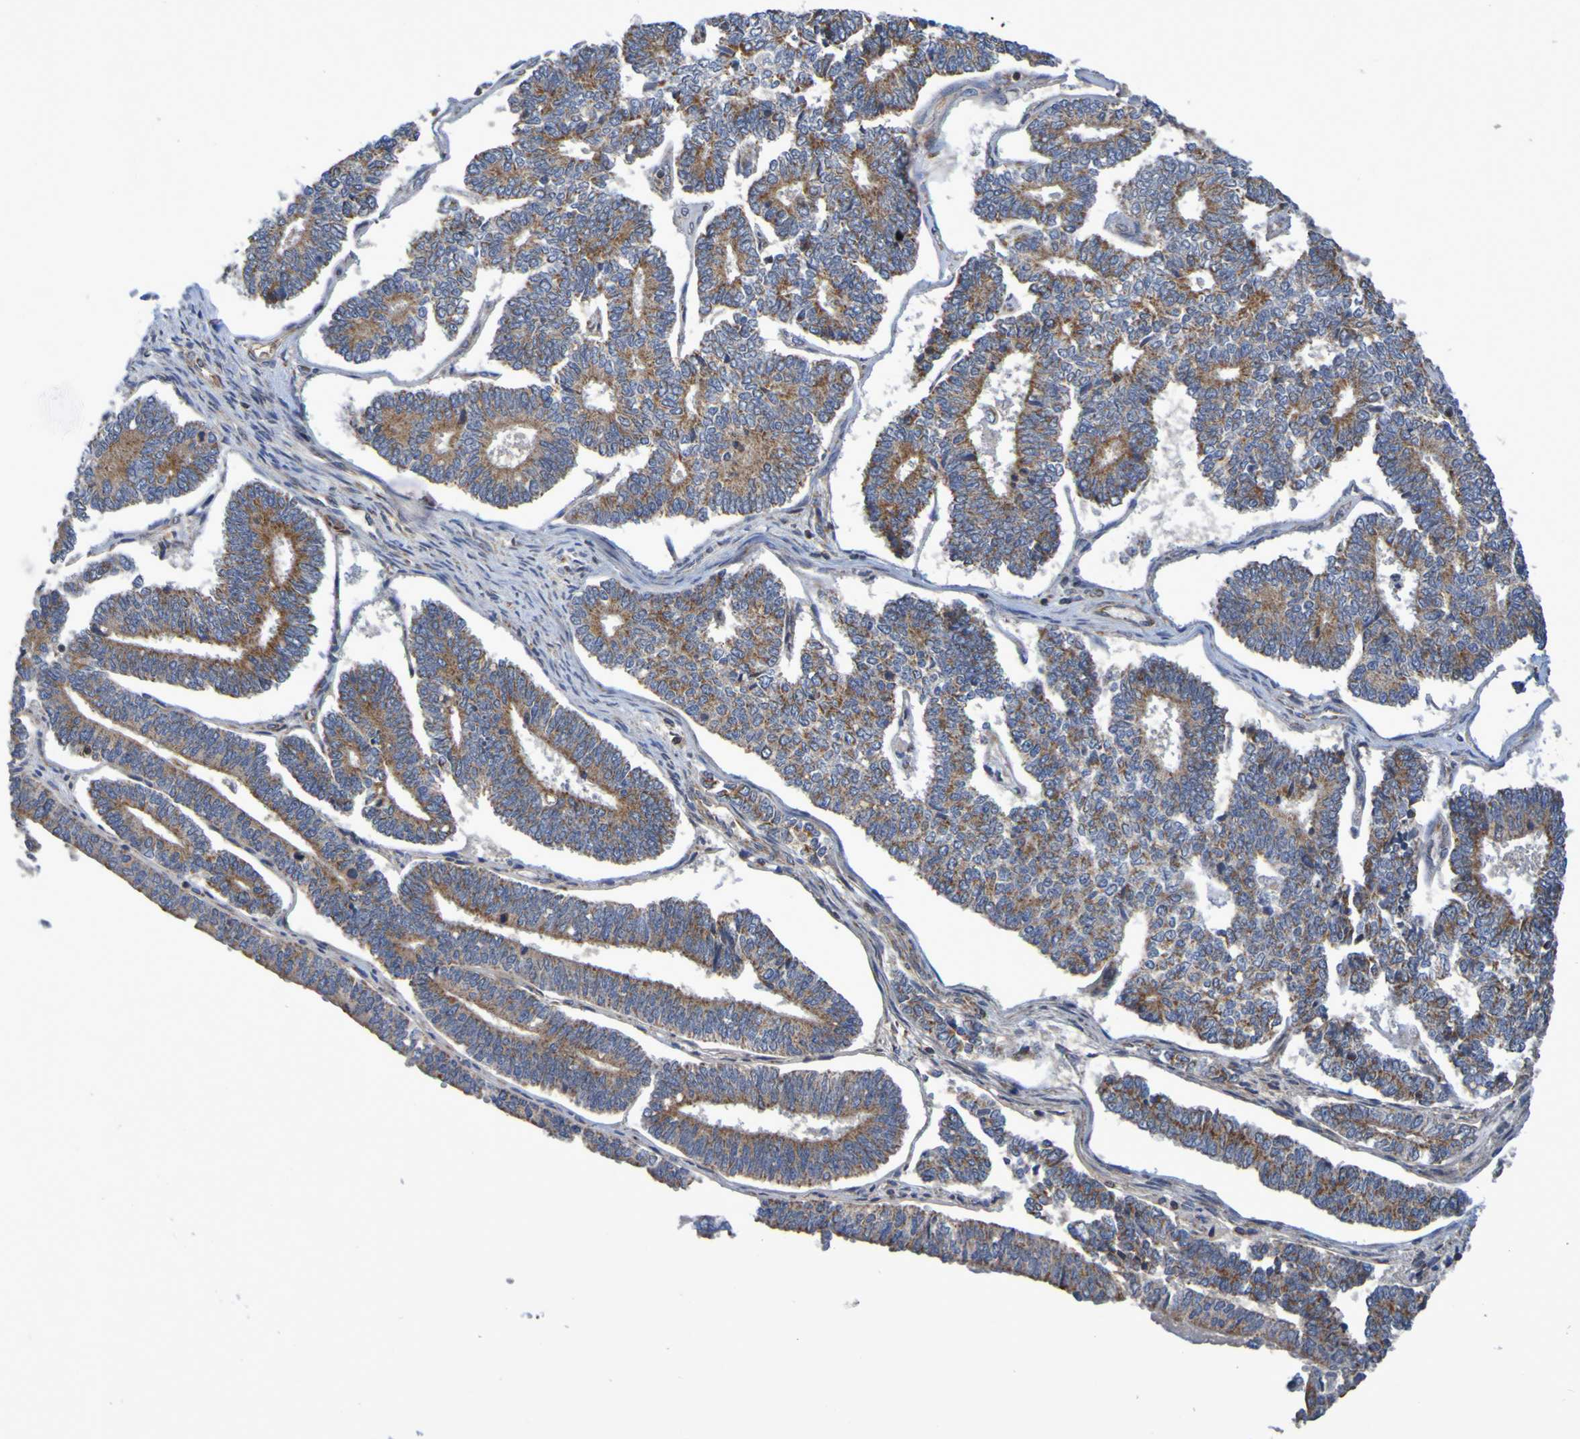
{"staining": {"intensity": "moderate", "quantity": ">75%", "location": "cytoplasmic/membranous"}, "tissue": "endometrial cancer", "cell_type": "Tumor cells", "image_type": "cancer", "snomed": [{"axis": "morphology", "description": "Adenocarcinoma, NOS"}, {"axis": "topography", "description": "Endometrium"}], "caption": "DAB immunohistochemical staining of endometrial cancer (adenocarcinoma) displays moderate cytoplasmic/membranous protein expression in approximately >75% of tumor cells. (DAB (3,3'-diaminobenzidine) IHC, brown staining for protein, blue staining for nuclei).", "gene": "CCDC51", "patient": {"sex": "female", "age": 70}}